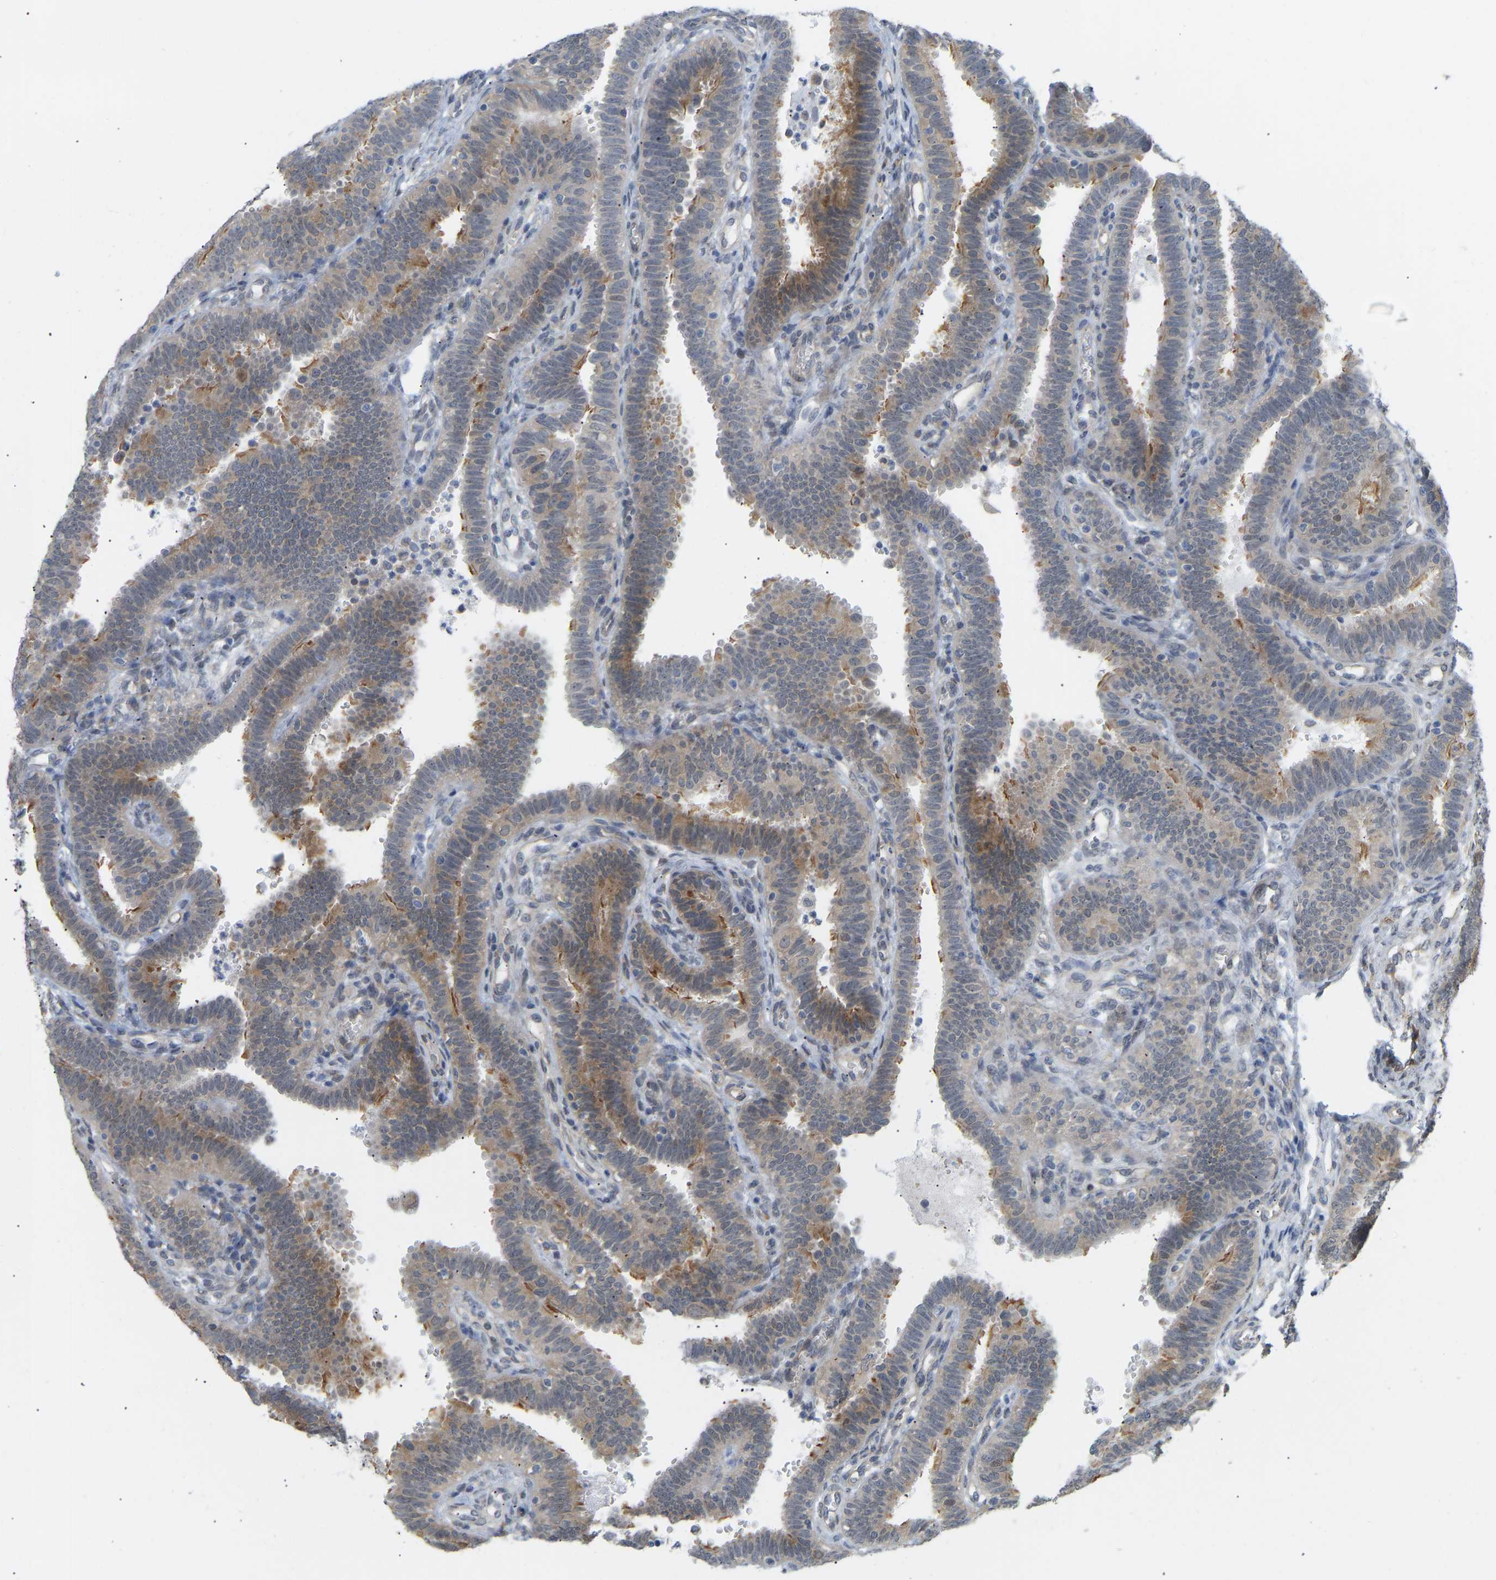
{"staining": {"intensity": "moderate", "quantity": "25%-75%", "location": "cytoplasmic/membranous"}, "tissue": "fallopian tube", "cell_type": "Glandular cells", "image_type": "normal", "snomed": [{"axis": "morphology", "description": "Normal tissue, NOS"}, {"axis": "topography", "description": "Fallopian tube"}, {"axis": "topography", "description": "Placenta"}], "caption": "The micrograph shows immunohistochemical staining of normal fallopian tube. There is moderate cytoplasmic/membranous positivity is appreciated in about 25%-75% of glandular cells. Nuclei are stained in blue.", "gene": "BEND3", "patient": {"sex": "female", "age": 34}}